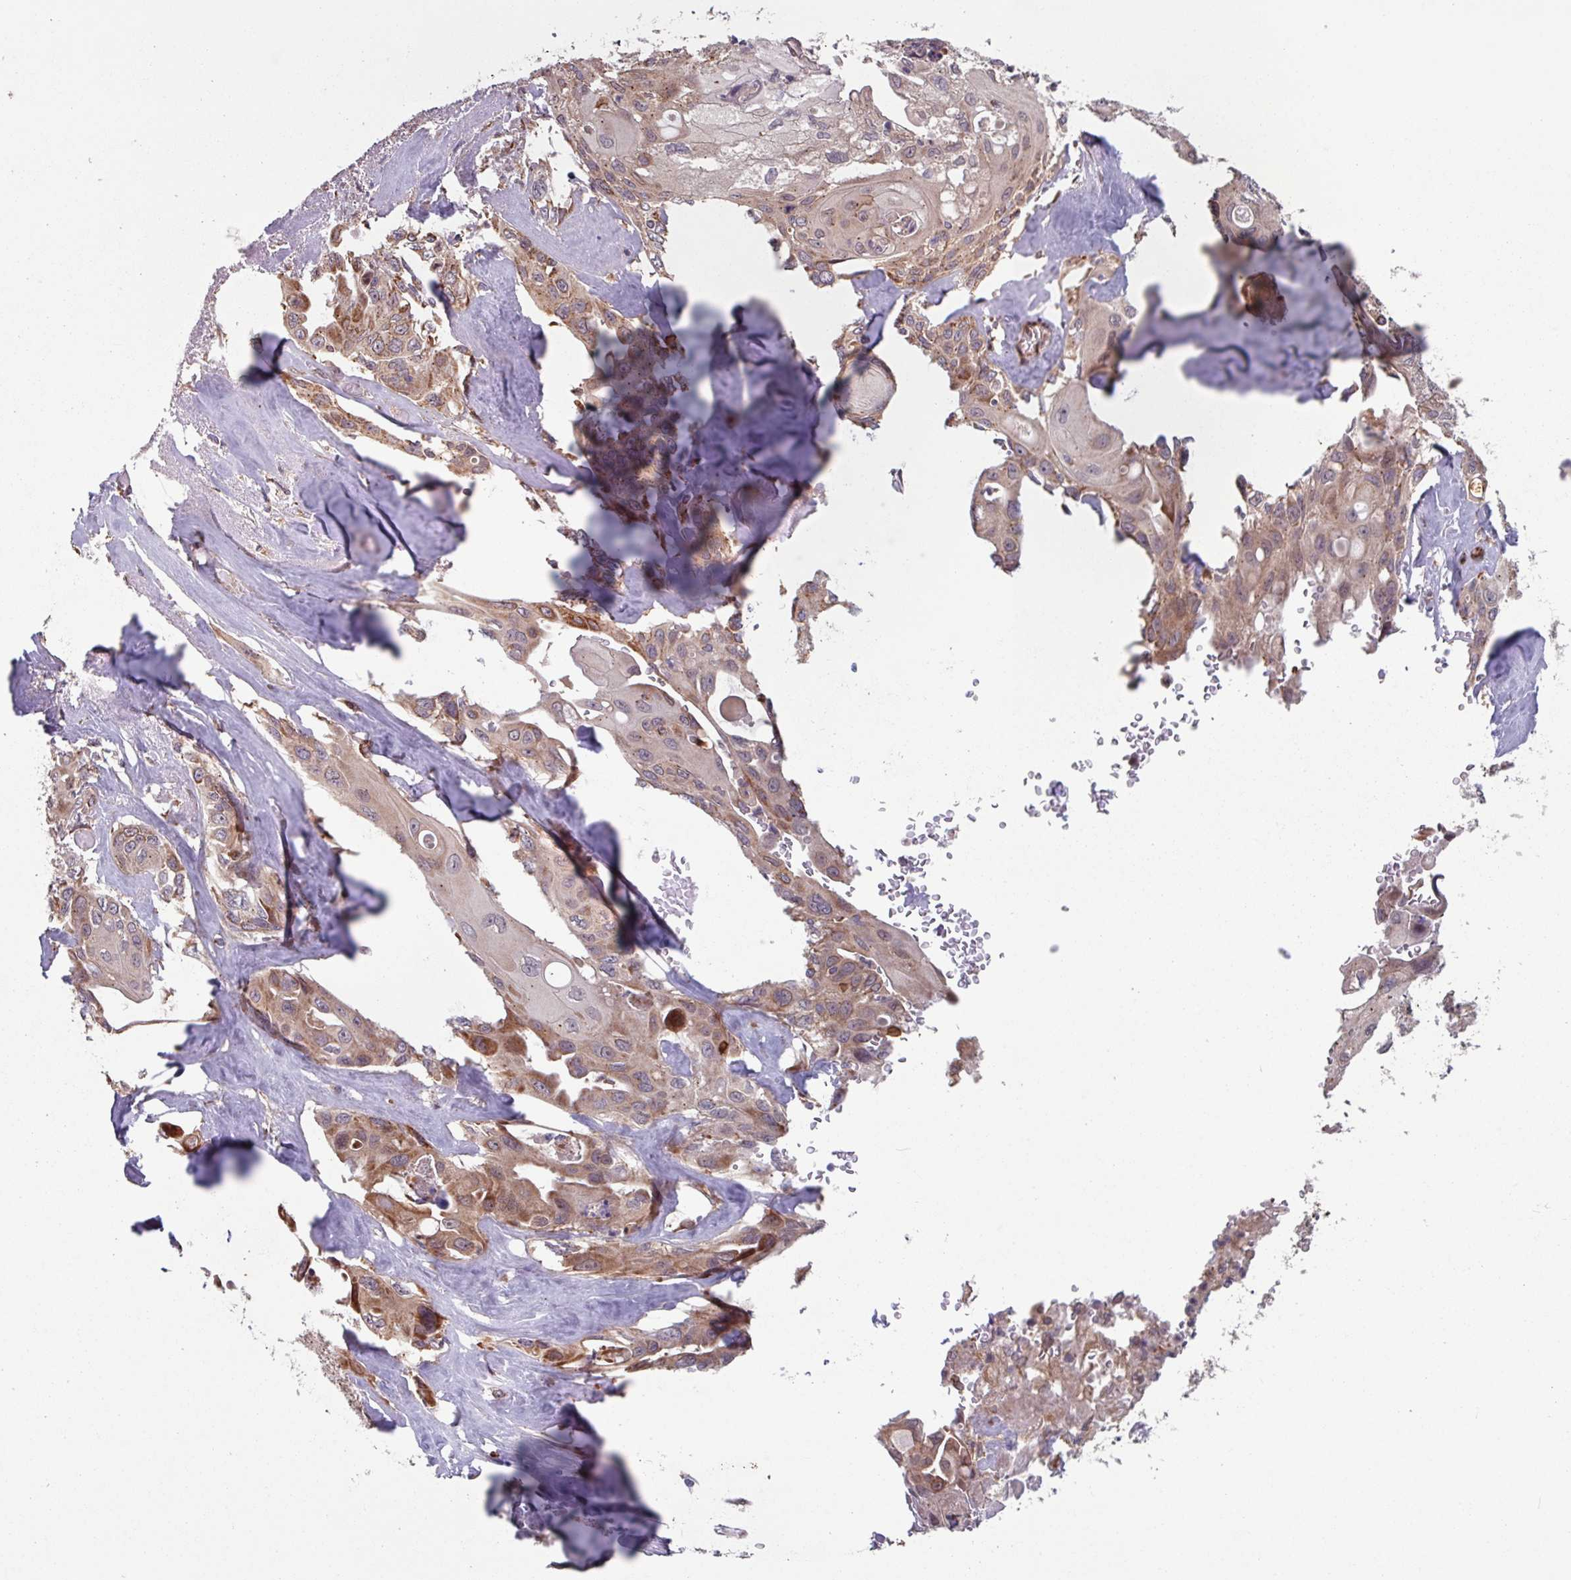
{"staining": {"intensity": "moderate", "quantity": "25%-75%", "location": "cytoplasmic/membranous"}, "tissue": "cervical cancer", "cell_type": "Tumor cells", "image_type": "cancer", "snomed": [{"axis": "morphology", "description": "Squamous cell carcinoma, NOS"}, {"axis": "topography", "description": "Cervix"}], "caption": "The immunohistochemical stain highlights moderate cytoplasmic/membranous staining in tumor cells of cervical squamous cell carcinoma tissue.", "gene": "COX7C", "patient": {"sex": "female", "age": 67}}